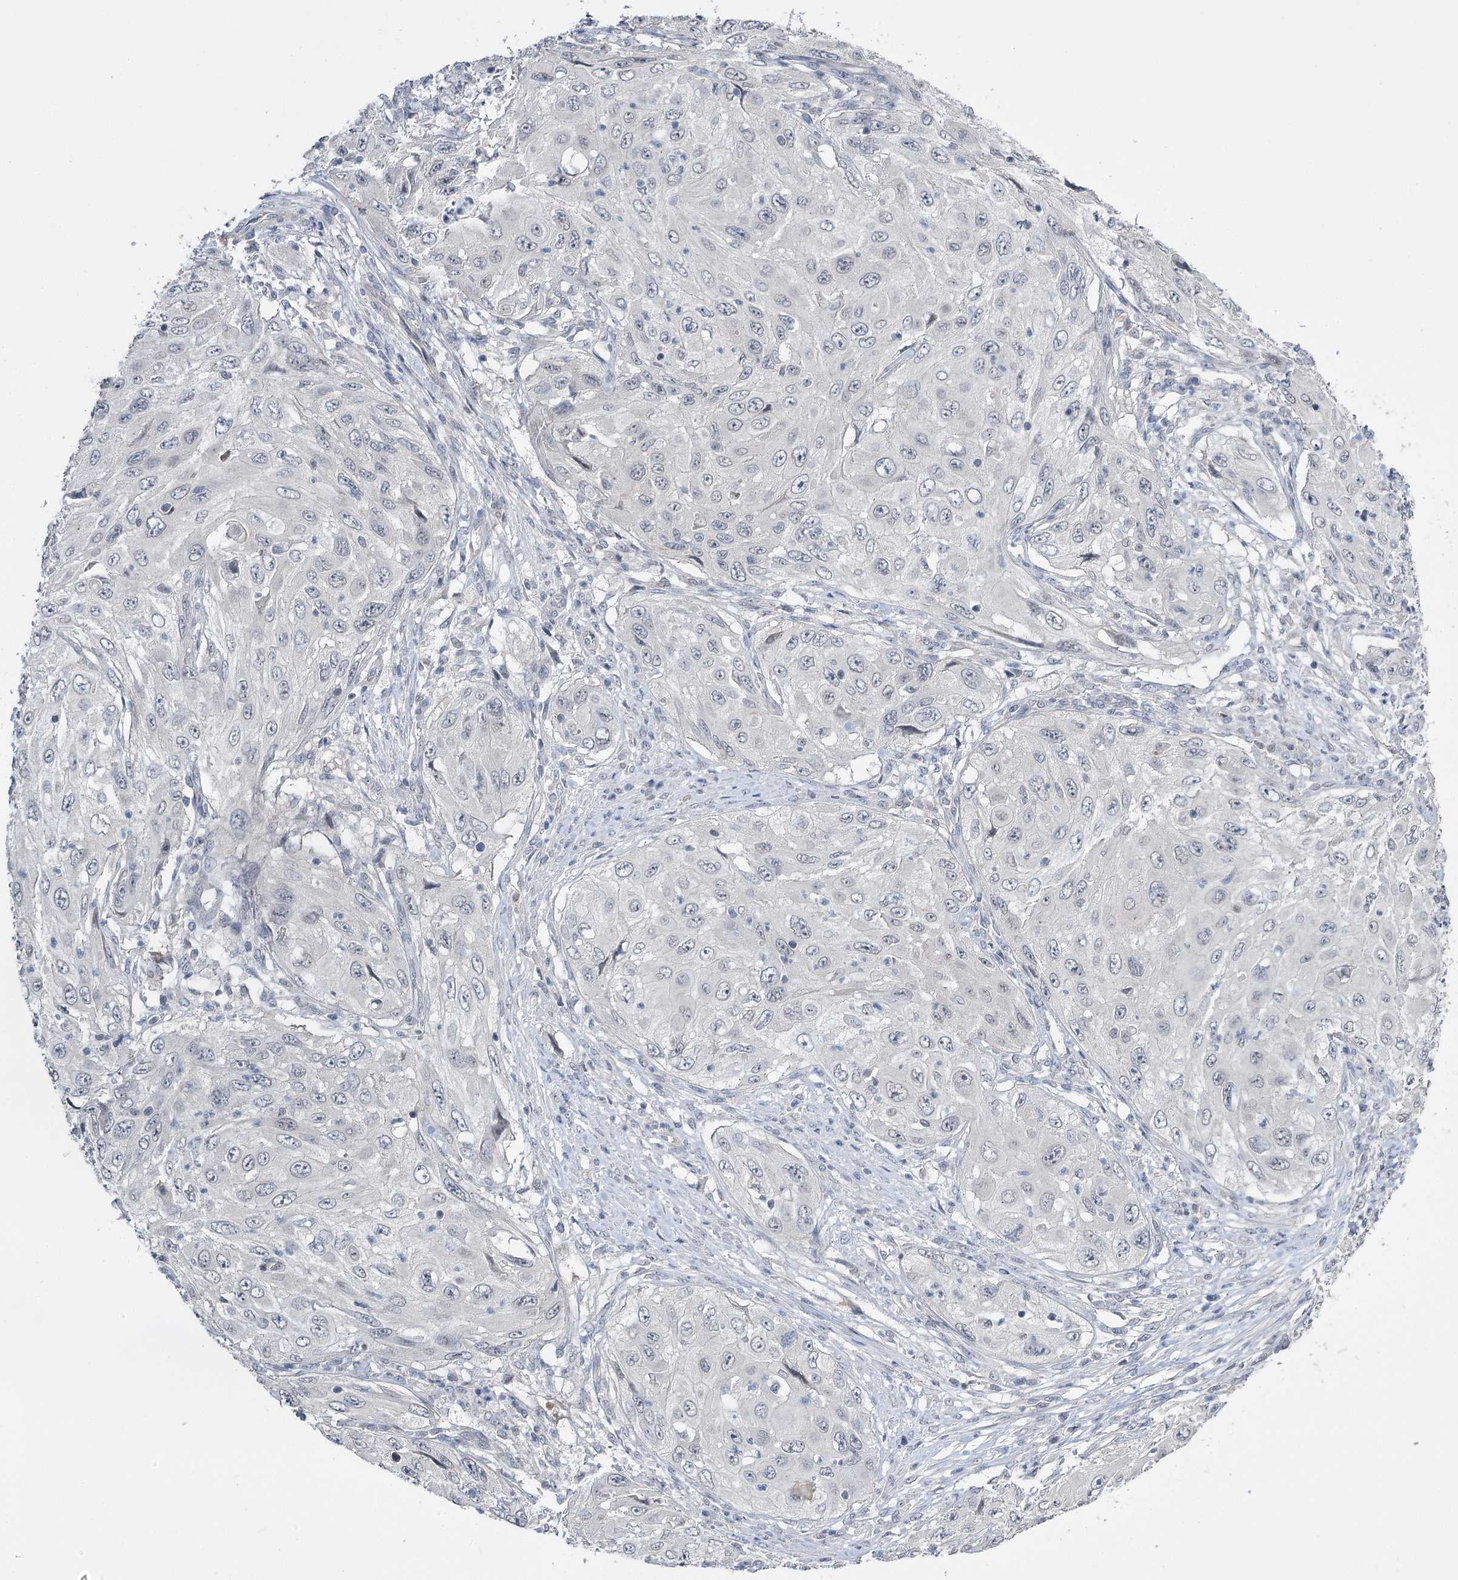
{"staining": {"intensity": "negative", "quantity": "none", "location": "none"}, "tissue": "cervical cancer", "cell_type": "Tumor cells", "image_type": "cancer", "snomed": [{"axis": "morphology", "description": "Squamous cell carcinoma, NOS"}, {"axis": "topography", "description": "Cervix"}], "caption": "There is no significant staining in tumor cells of squamous cell carcinoma (cervical).", "gene": "PHYHIPL", "patient": {"sex": "female", "age": 42}}